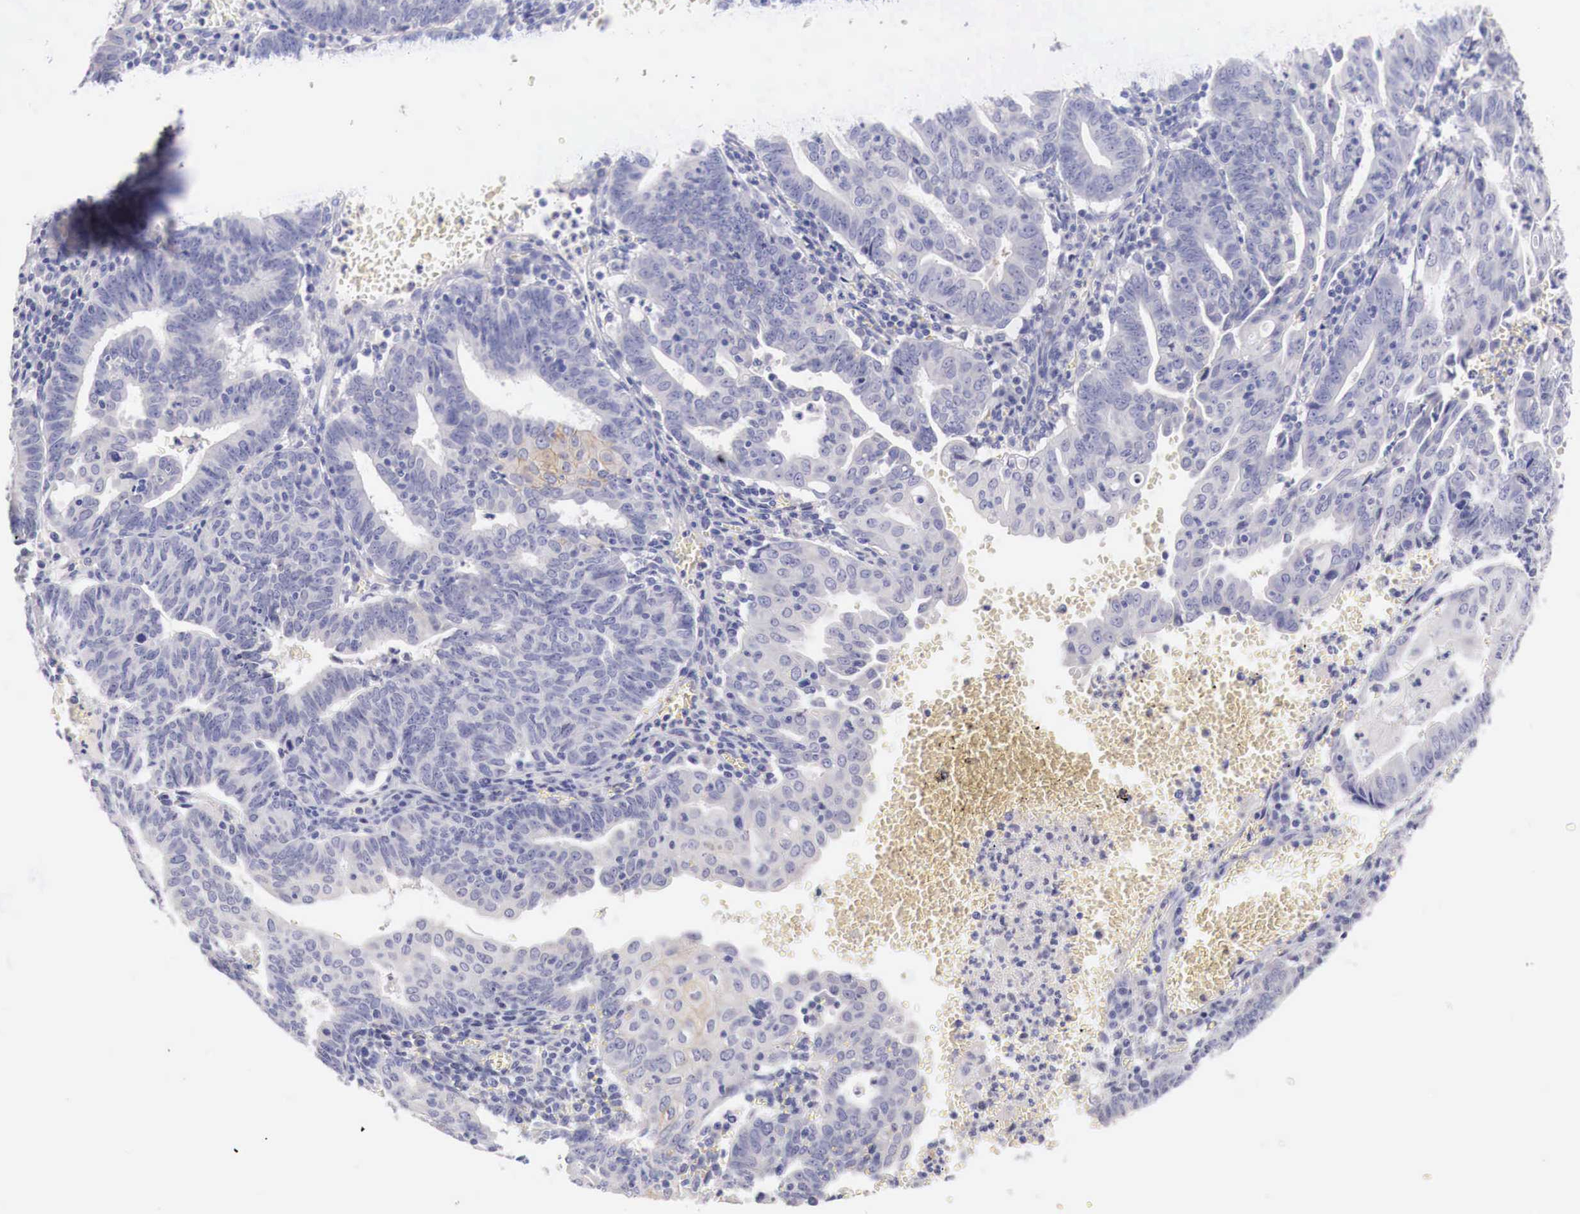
{"staining": {"intensity": "moderate", "quantity": "<25%", "location": "cytoplasmic/membranous"}, "tissue": "endometrial cancer", "cell_type": "Tumor cells", "image_type": "cancer", "snomed": [{"axis": "morphology", "description": "Adenocarcinoma, NOS"}, {"axis": "topography", "description": "Endometrium"}], "caption": "A photomicrograph of human endometrial cancer (adenocarcinoma) stained for a protein reveals moderate cytoplasmic/membranous brown staining in tumor cells.", "gene": "ITIH6", "patient": {"sex": "female", "age": 60}}